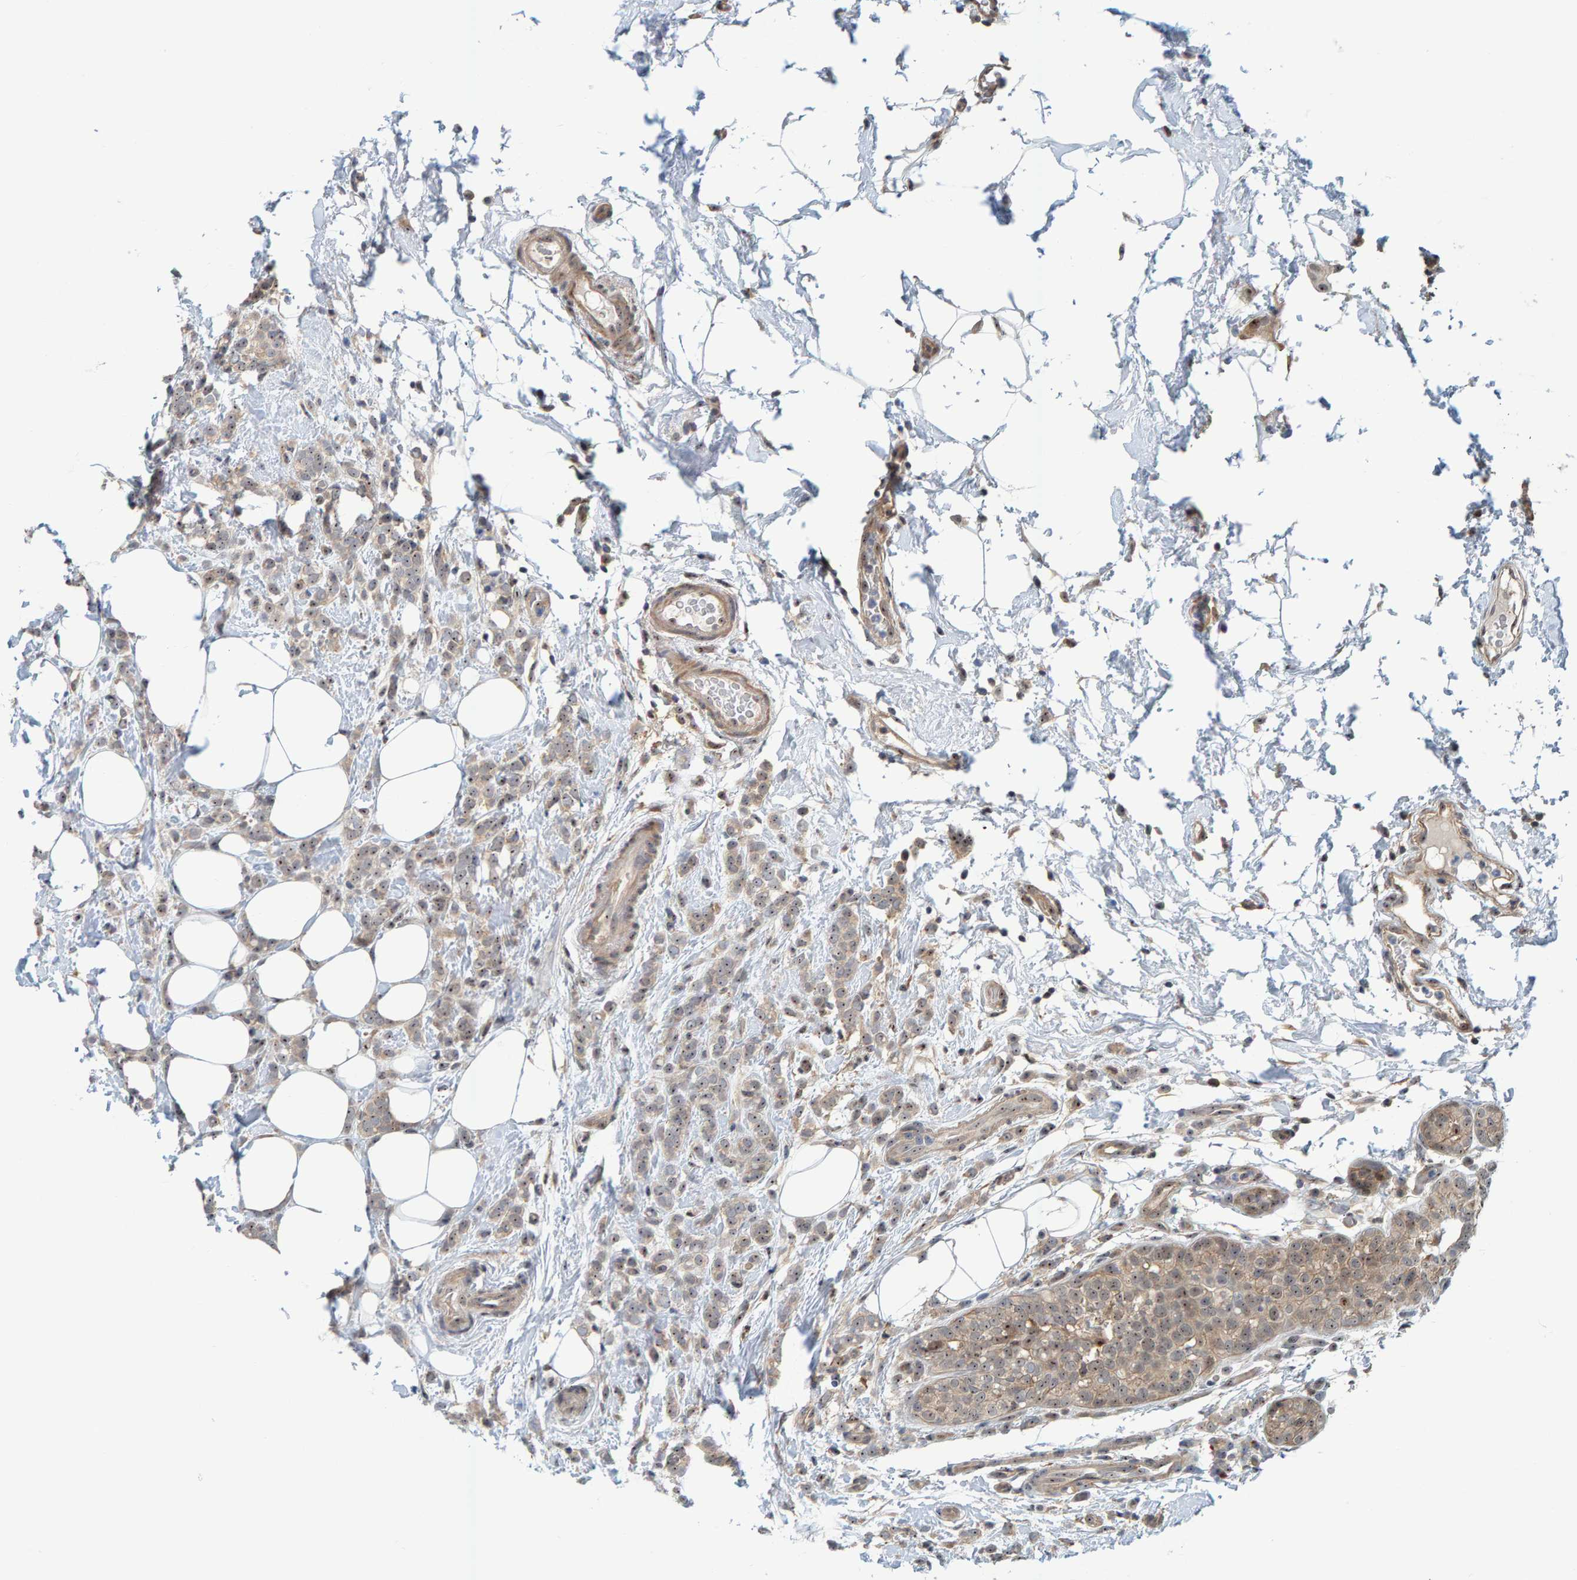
{"staining": {"intensity": "weak", "quantity": ">75%", "location": "cytoplasmic/membranous,nuclear"}, "tissue": "breast cancer", "cell_type": "Tumor cells", "image_type": "cancer", "snomed": [{"axis": "morphology", "description": "Lobular carcinoma"}, {"axis": "topography", "description": "Breast"}], "caption": "Human breast cancer (lobular carcinoma) stained for a protein (brown) exhibits weak cytoplasmic/membranous and nuclear positive expression in approximately >75% of tumor cells.", "gene": "POLR1E", "patient": {"sex": "female", "age": 50}}